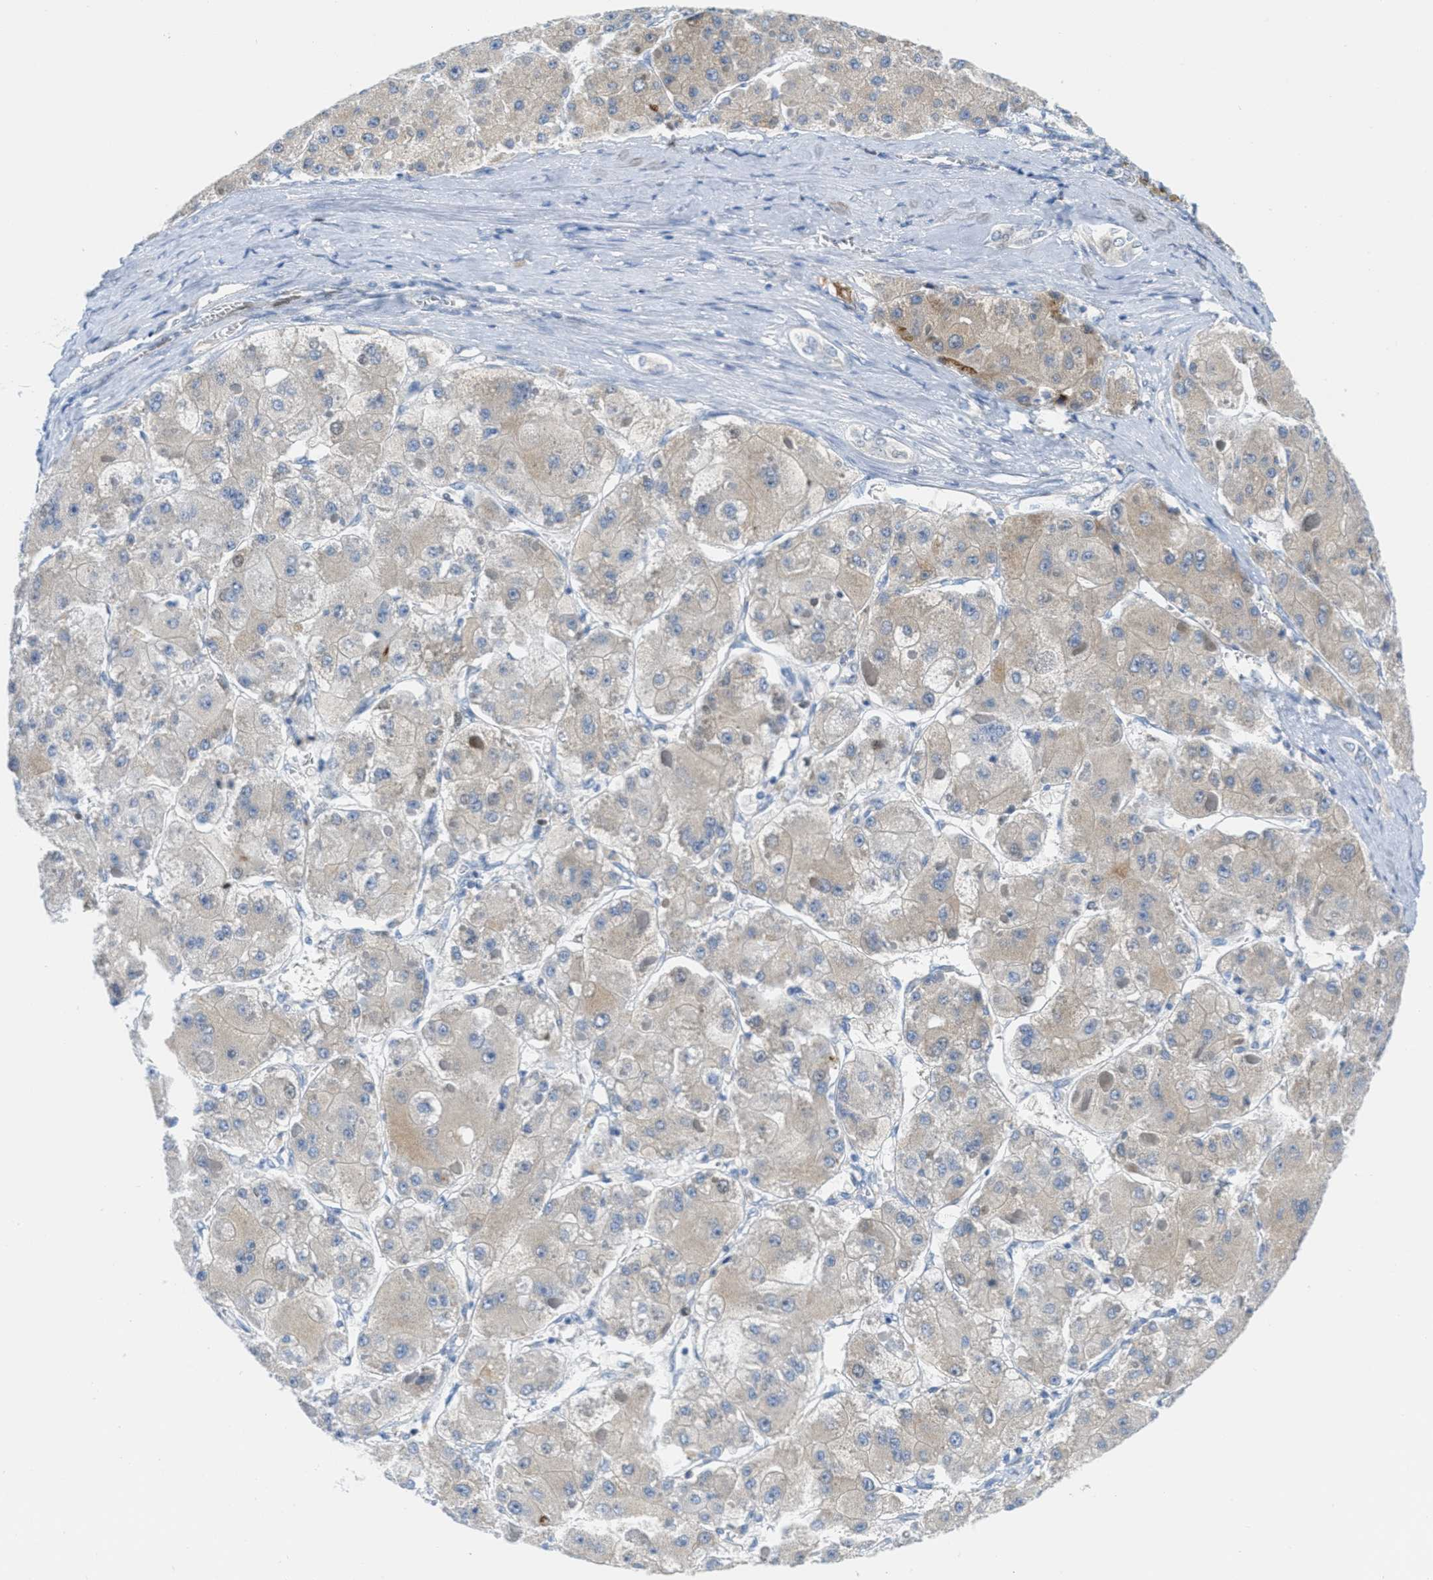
{"staining": {"intensity": "weak", "quantity": ">75%", "location": "cytoplasmic/membranous"}, "tissue": "liver cancer", "cell_type": "Tumor cells", "image_type": "cancer", "snomed": [{"axis": "morphology", "description": "Carcinoma, Hepatocellular, NOS"}, {"axis": "topography", "description": "Liver"}], "caption": "About >75% of tumor cells in liver hepatocellular carcinoma display weak cytoplasmic/membranous protein staining as visualized by brown immunohistochemical staining.", "gene": "ORC6", "patient": {"sex": "female", "age": 73}}